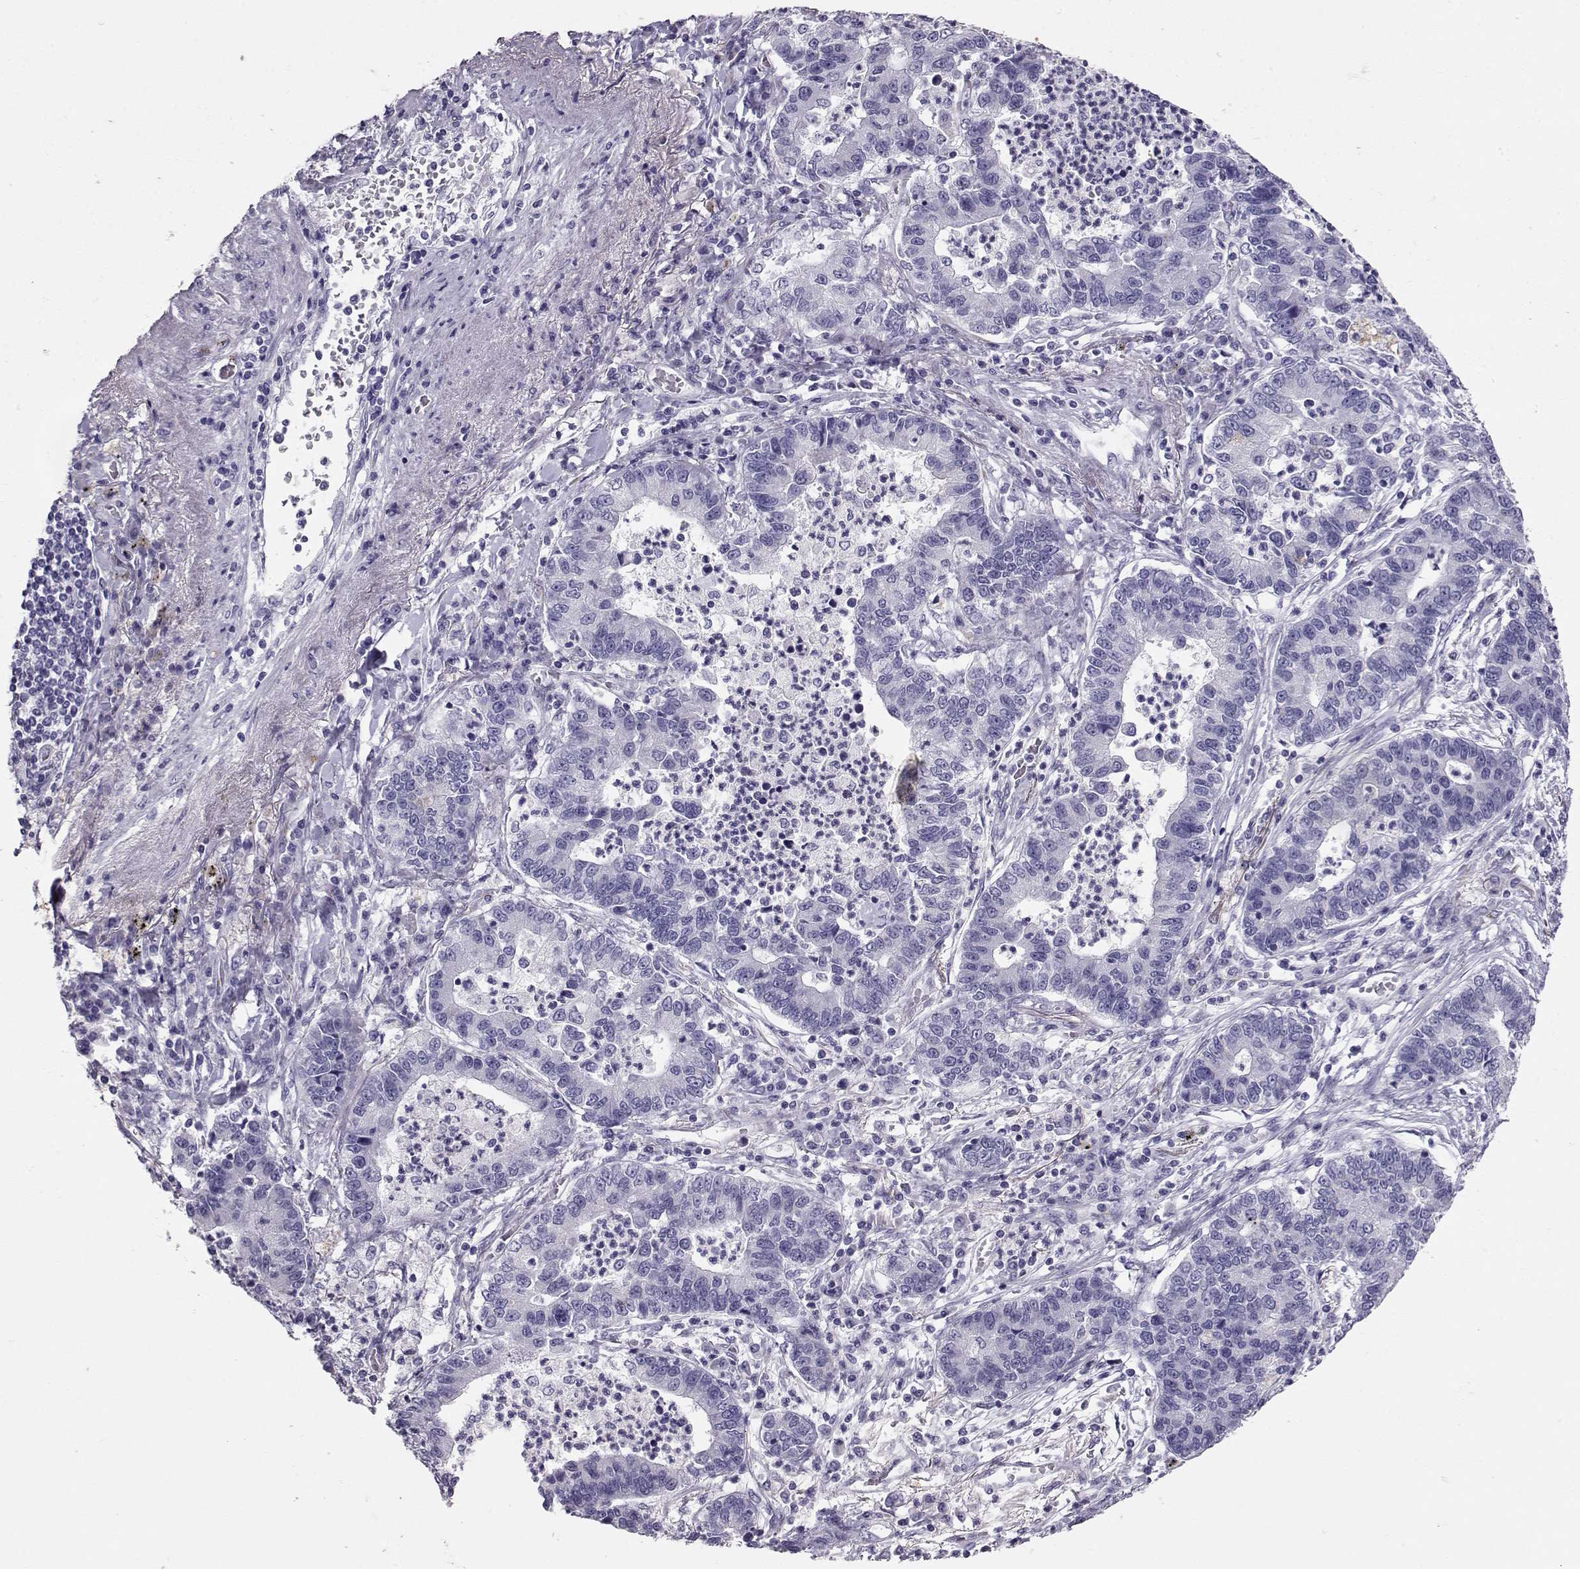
{"staining": {"intensity": "negative", "quantity": "none", "location": "none"}, "tissue": "lung cancer", "cell_type": "Tumor cells", "image_type": "cancer", "snomed": [{"axis": "morphology", "description": "Adenocarcinoma, NOS"}, {"axis": "topography", "description": "Lung"}], "caption": "Adenocarcinoma (lung) was stained to show a protein in brown. There is no significant positivity in tumor cells.", "gene": "RD3", "patient": {"sex": "female", "age": 57}}